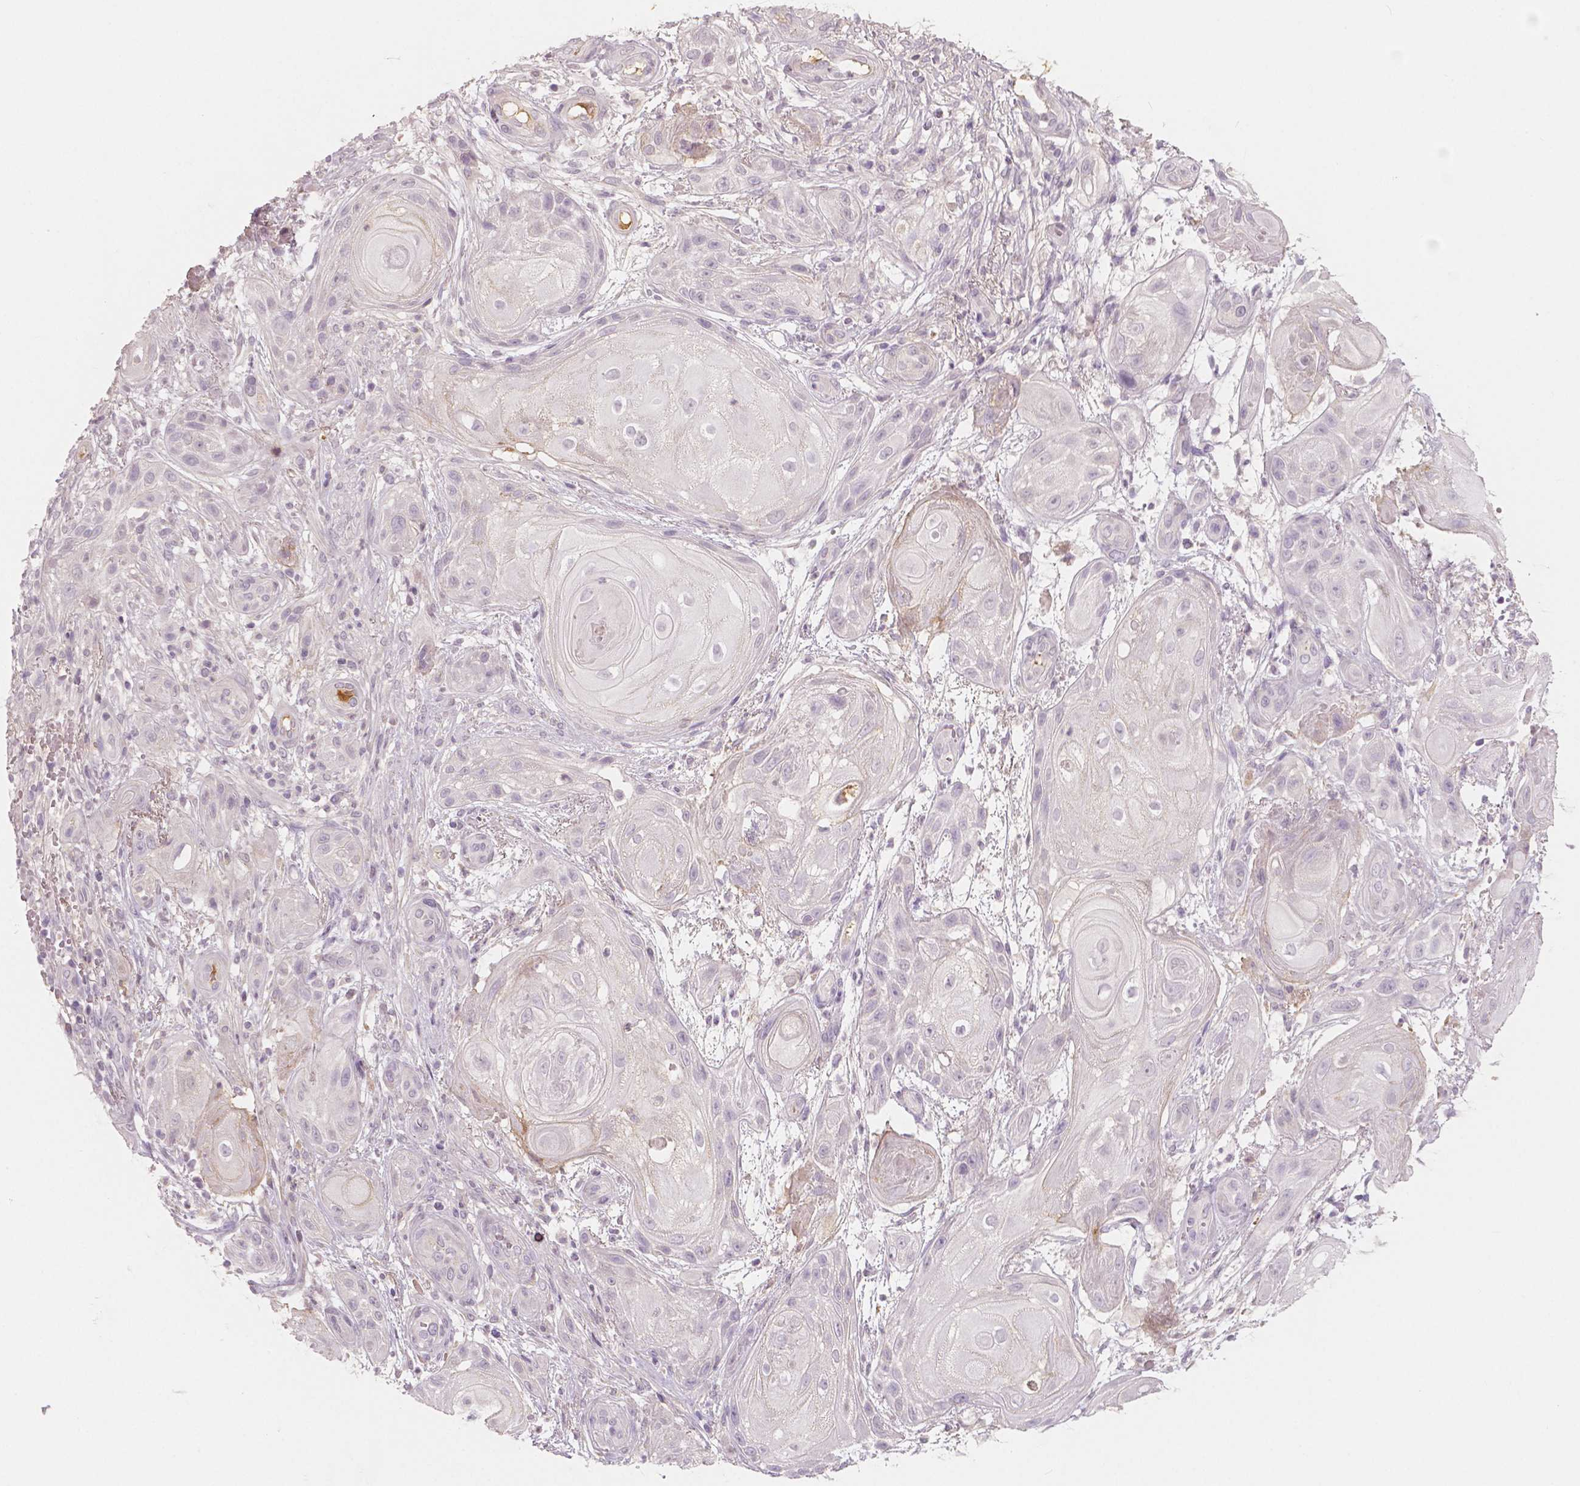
{"staining": {"intensity": "negative", "quantity": "none", "location": "none"}, "tissue": "skin cancer", "cell_type": "Tumor cells", "image_type": "cancer", "snomed": [{"axis": "morphology", "description": "Squamous cell carcinoma, NOS"}, {"axis": "topography", "description": "Skin"}], "caption": "Squamous cell carcinoma (skin) was stained to show a protein in brown. There is no significant positivity in tumor cells.", "gene": "APOA4", "patient": {"sex": "male", "age": 62}}